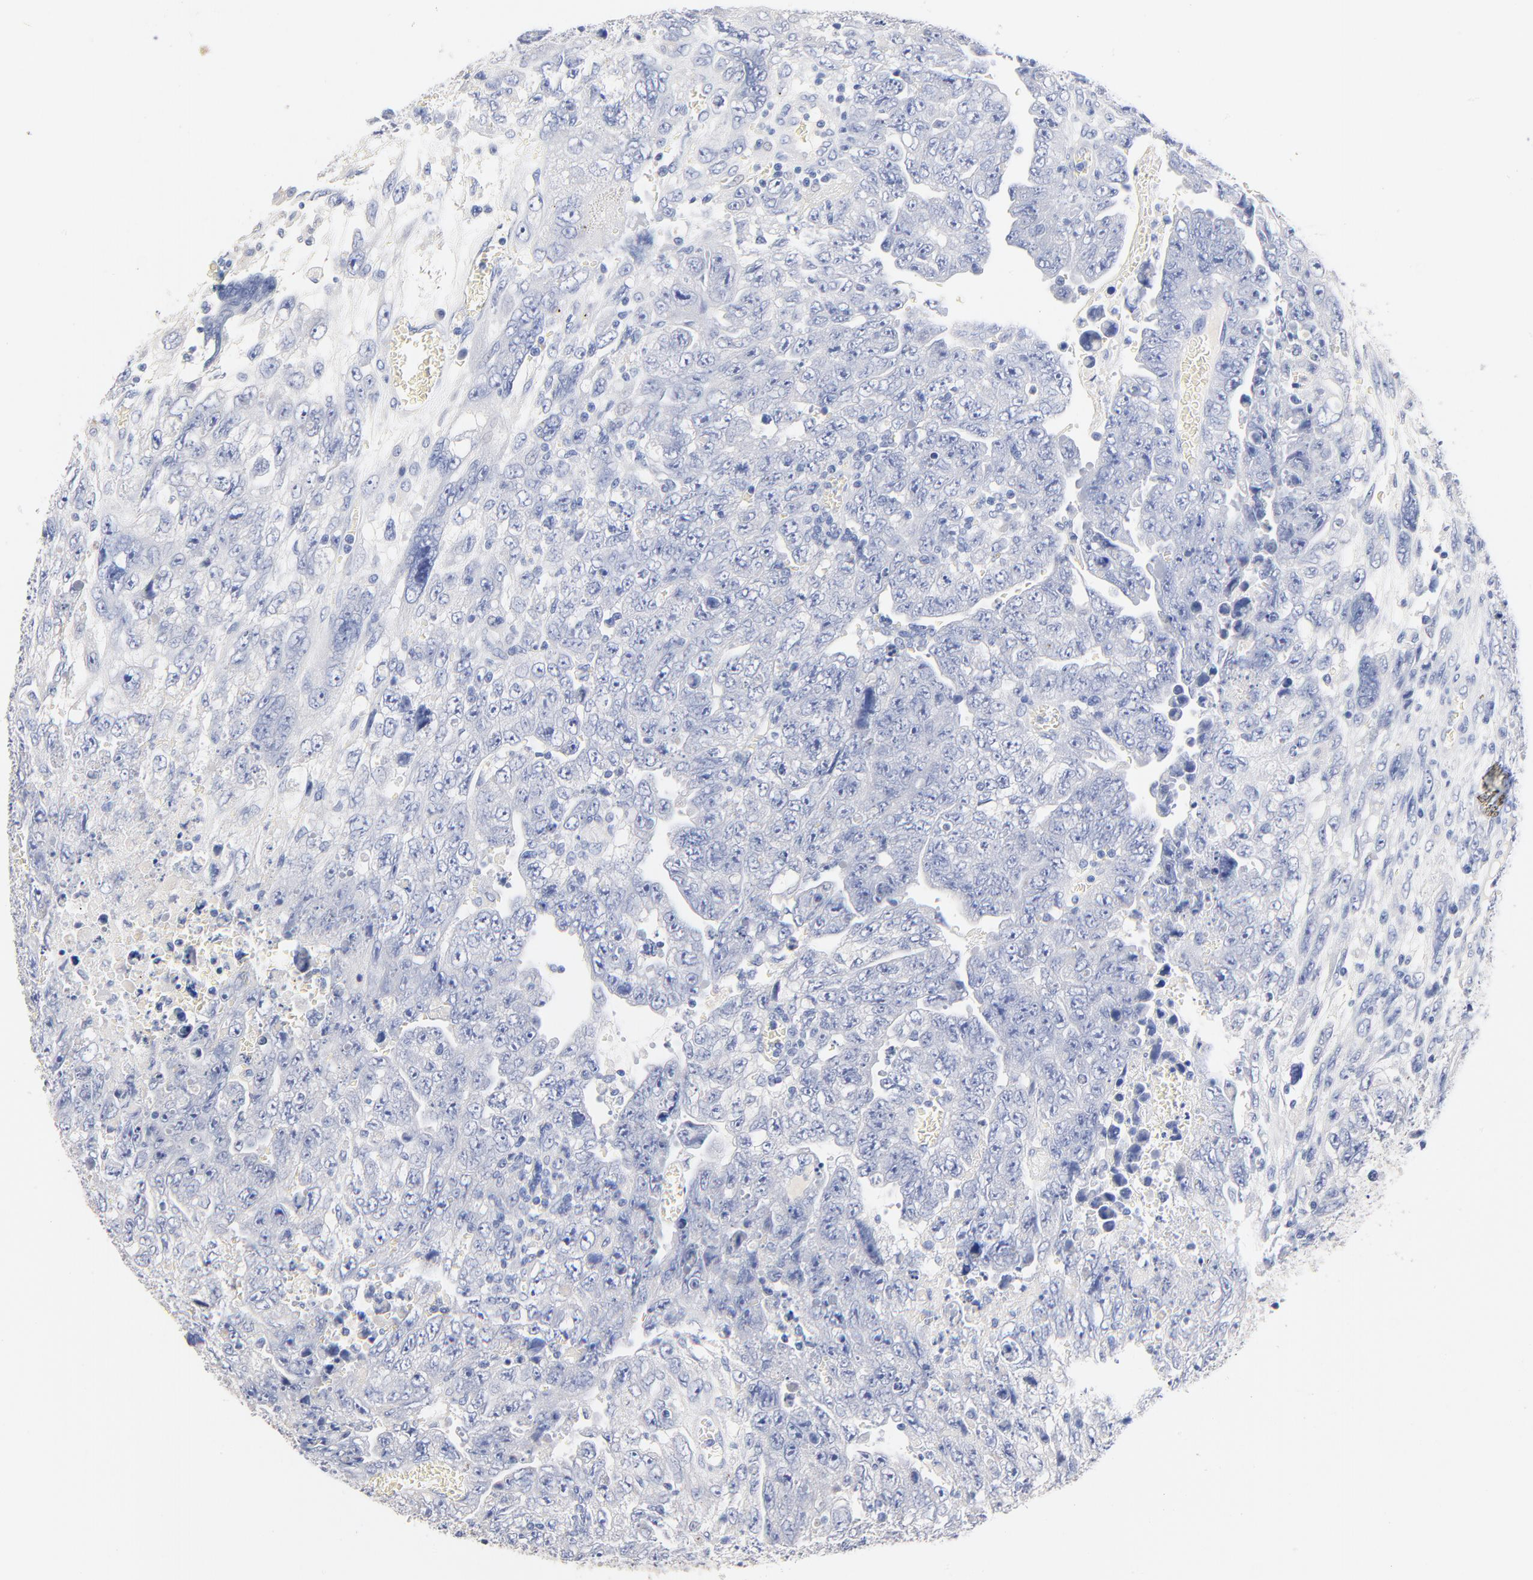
{"staining": {"intensity": "negative", "quantity": "none", "location": "none"}, "tissue": "testis cancer", "cell_type": "Tumor cells", "image_type": "cancer", "snomed": [{"axis": "morphology", "description": "Carcinoma, Embryonal, NOS"}, {"axis": "topography", "description": "Testis"}], "caption": "Photomicrograph shows no protein staining in tumor cells of embryonal carcinoma (testis) tissue.", "gene": "CPS1", "patient": {"sex": "male", "age": 28}}